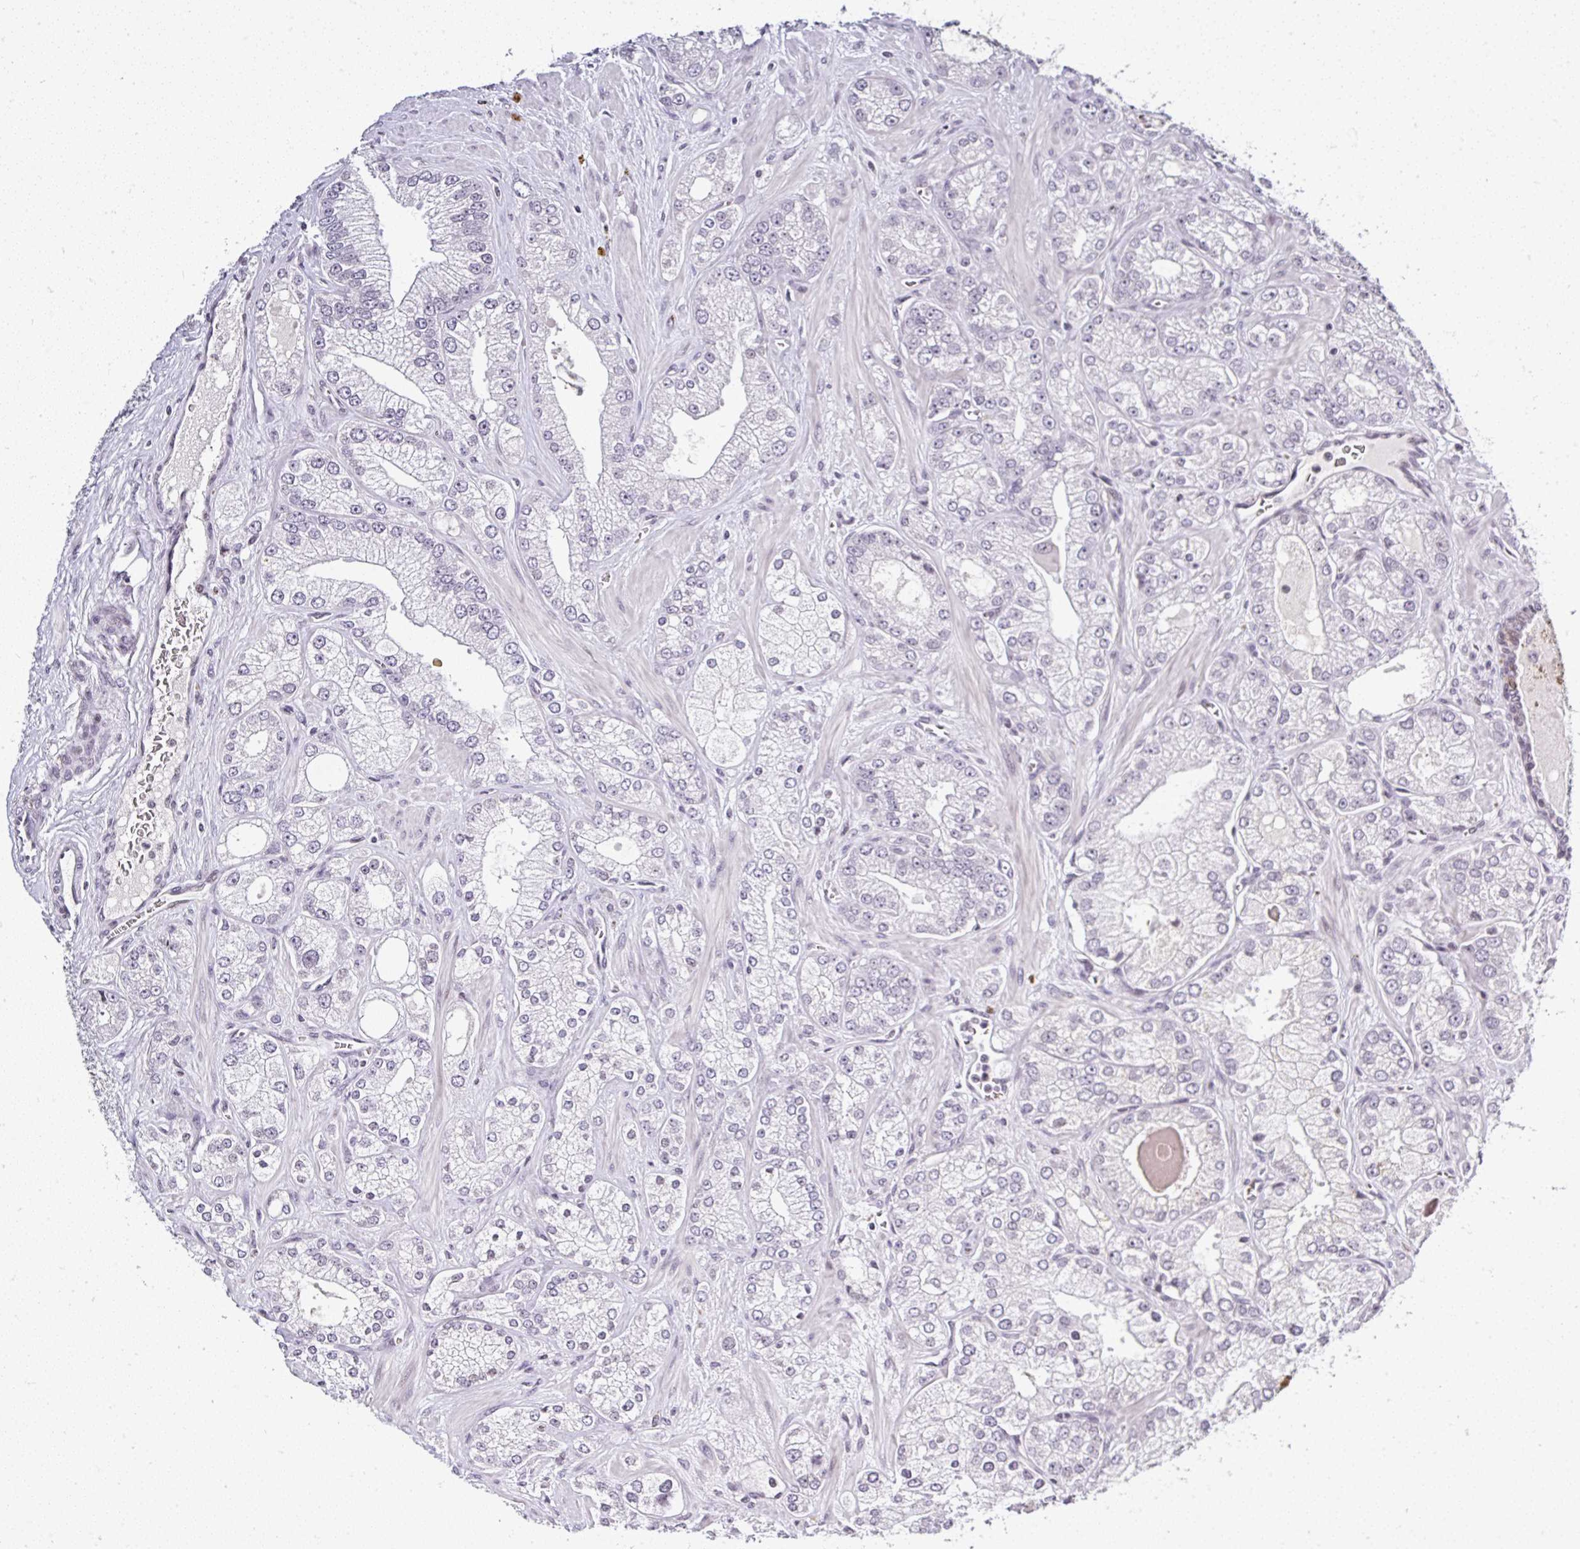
{"staining": {"intensity": "negative", "quantity": "none", "location": "none"}, "tissue": "prostate cancer", "cell_type": "Tumor cells", "image_type": "cancer", "snomed": [{"axis": "morphology", "description": "Normal tissue, NOS"}, {"axis": "morphology", "description": "Adenocarcinoma, High grade"}, {"axis": "topography", "description": "Prostate"}, {"axis": "topography", "description": "Peripheral nerve tissue"}], "caption": "IHC photomicrograph of prostate cancer stained for a protein (brown), which demonstrates no positivity in tumor cells. (Brightfield microscopy of DAB (3,3'-diaminobenzidine) immunohistochemistry (IHC) at high magnification).", "gene": "SERPINB3", "patient": {"sex": "male", "age": 68}}